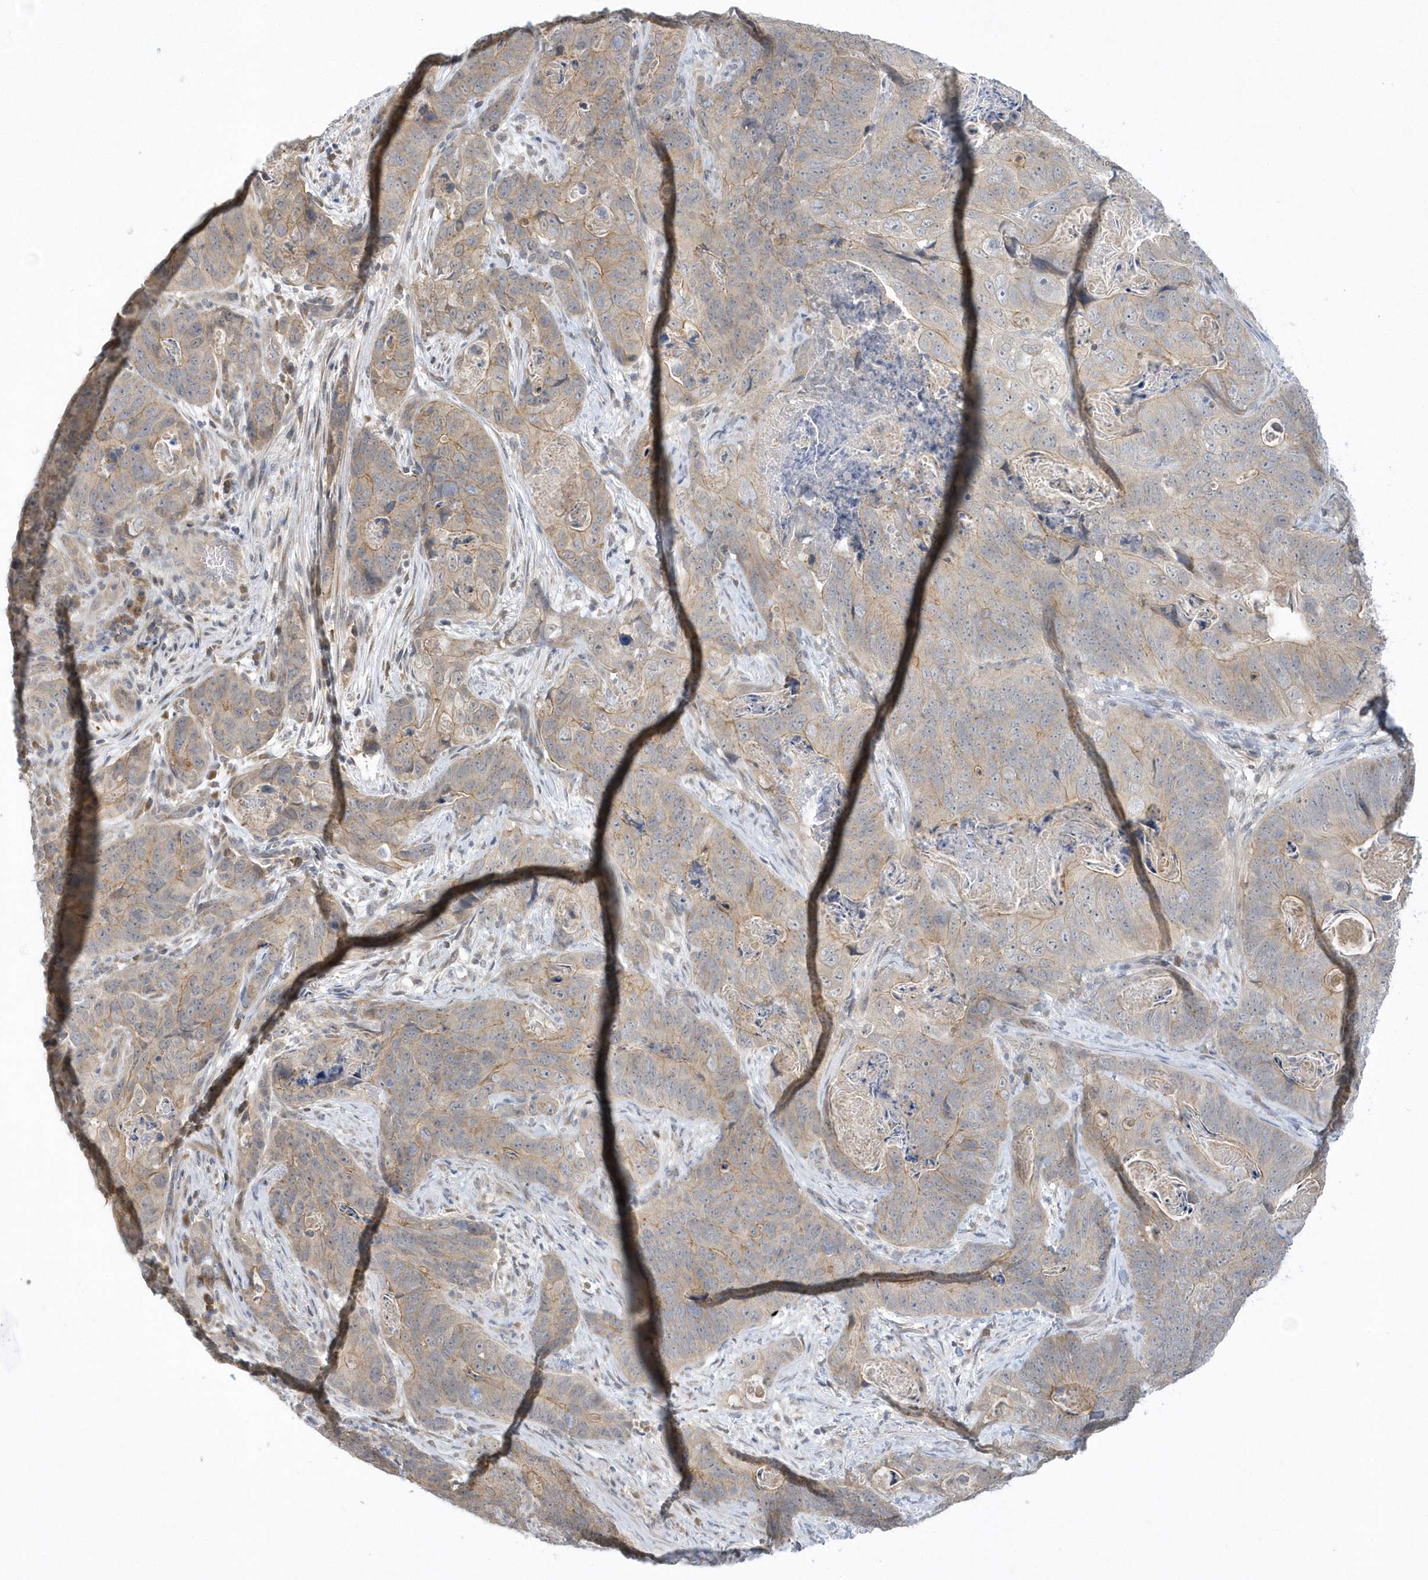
{"staining": {"intensity": "moderate", "quantity": "<25%", "location": "cytoplasmic/membranous"}, "tissue": "stomach cancer", "cell_type": "Tumor cells", "image_type": "cancer", "snomed": [{"axis": "morphology", "description": "Normal tissue, NOS"}, {"axis": "morphology", "description": "Adenocarcinoma, NOS"}, {"axis": "topography", "description": "Stomach"}], "caption": "Immunohistochemical staining of human stomach cancer exhibits moderate cytoplasmic/membranous protein staining in approximately <25% of tumor cells. Using DAB (brown) and hematoxylin (blue) stains, captured at high magnification using brightfield microscopy.", "gene": "ZC3H12D", "patient": {"sex": "female", "age": 89}}